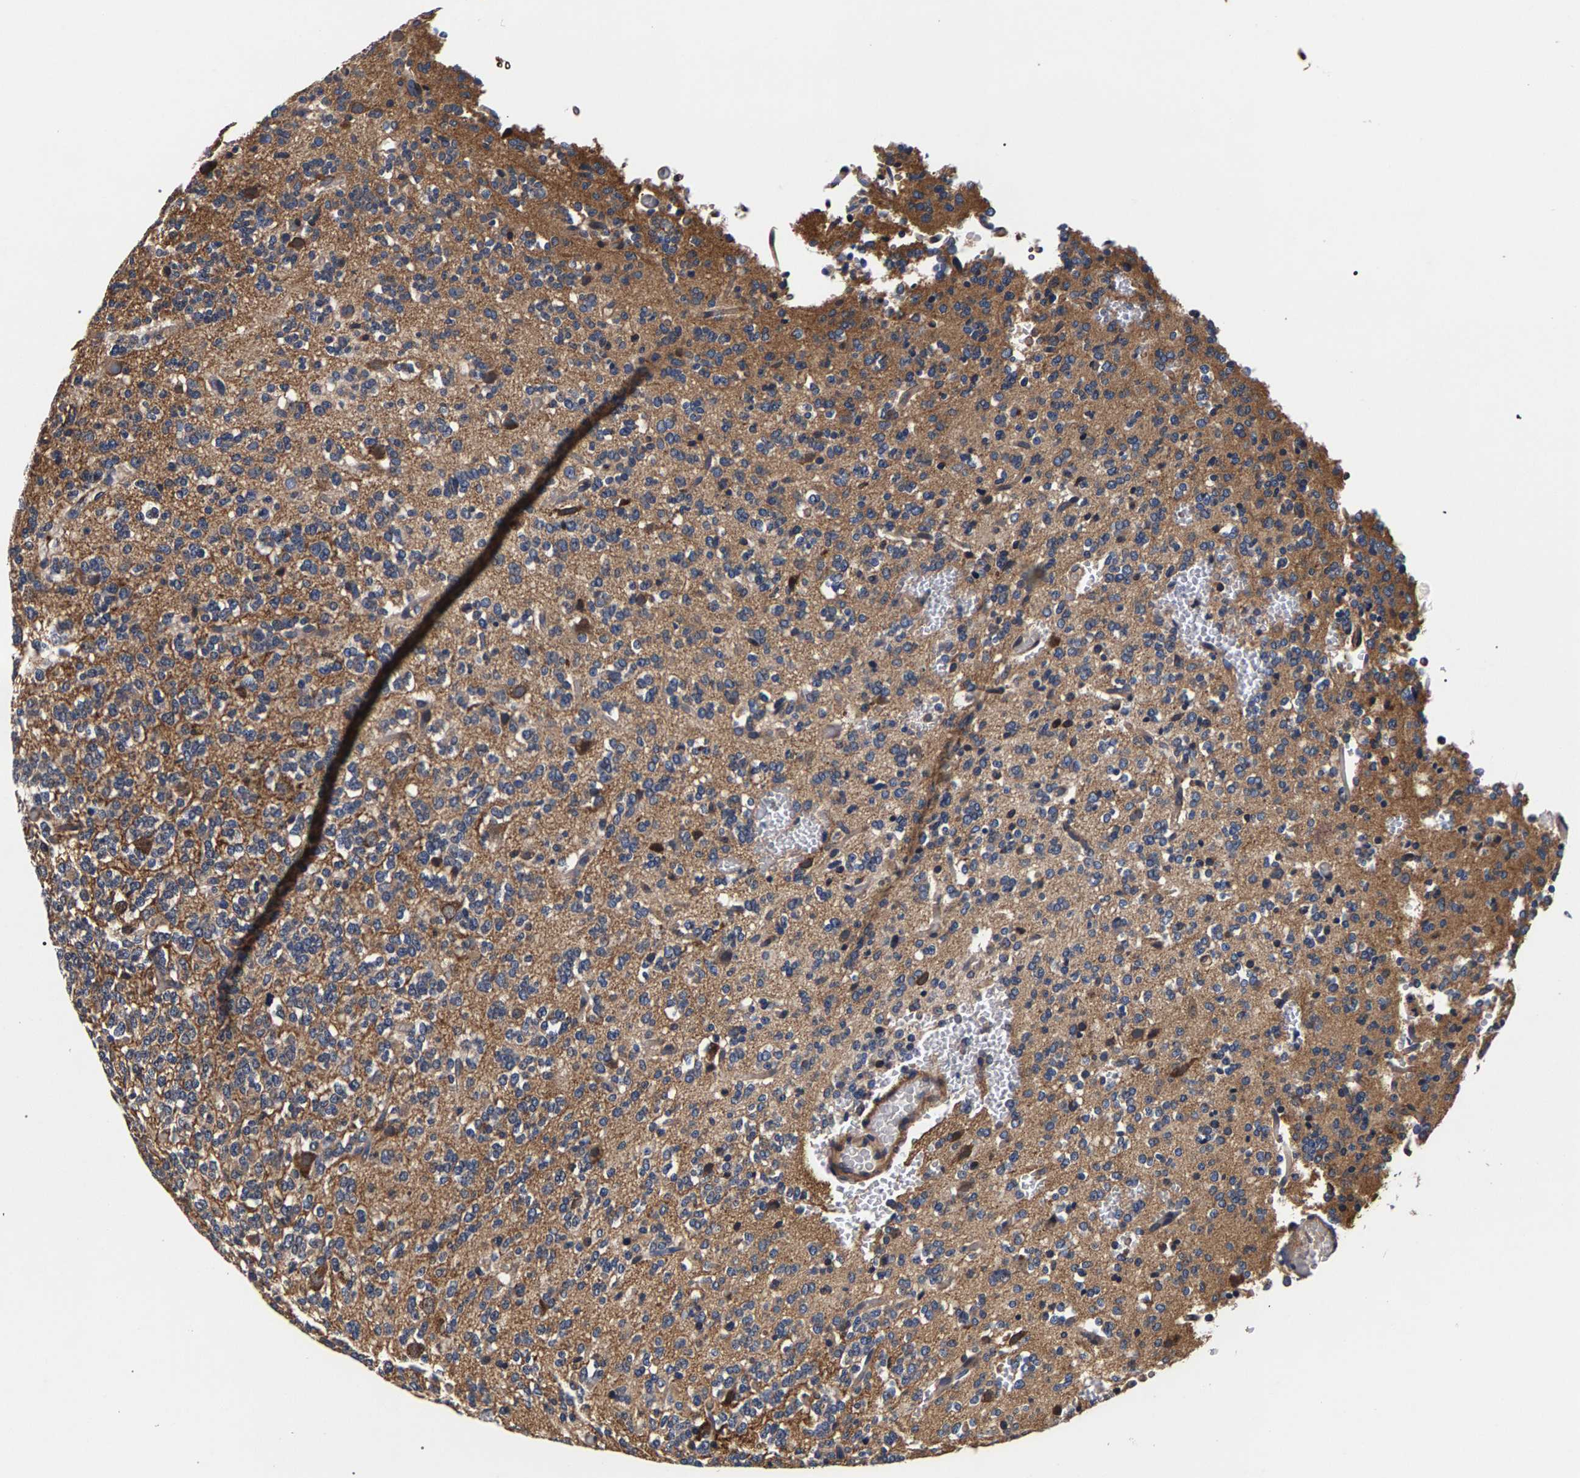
{"staining": {"intensity": "negative", "quantity": "none", "location": "none"}, "tissue": "glioma", "cell_type": "Tumor cells", "image_type": "cancer", "snomed": [{"axis": "morphology", "description": "Glioma, malignant, Low grade"}, {"axis": "topography", "description": "Brain"}], "caption": "The IHC micrograph has no significant staining in tumor cells of malignant low-grade glioma tissue.", "gene": "MARCHF7", "patient": {"sex": "male", "age": 38}}